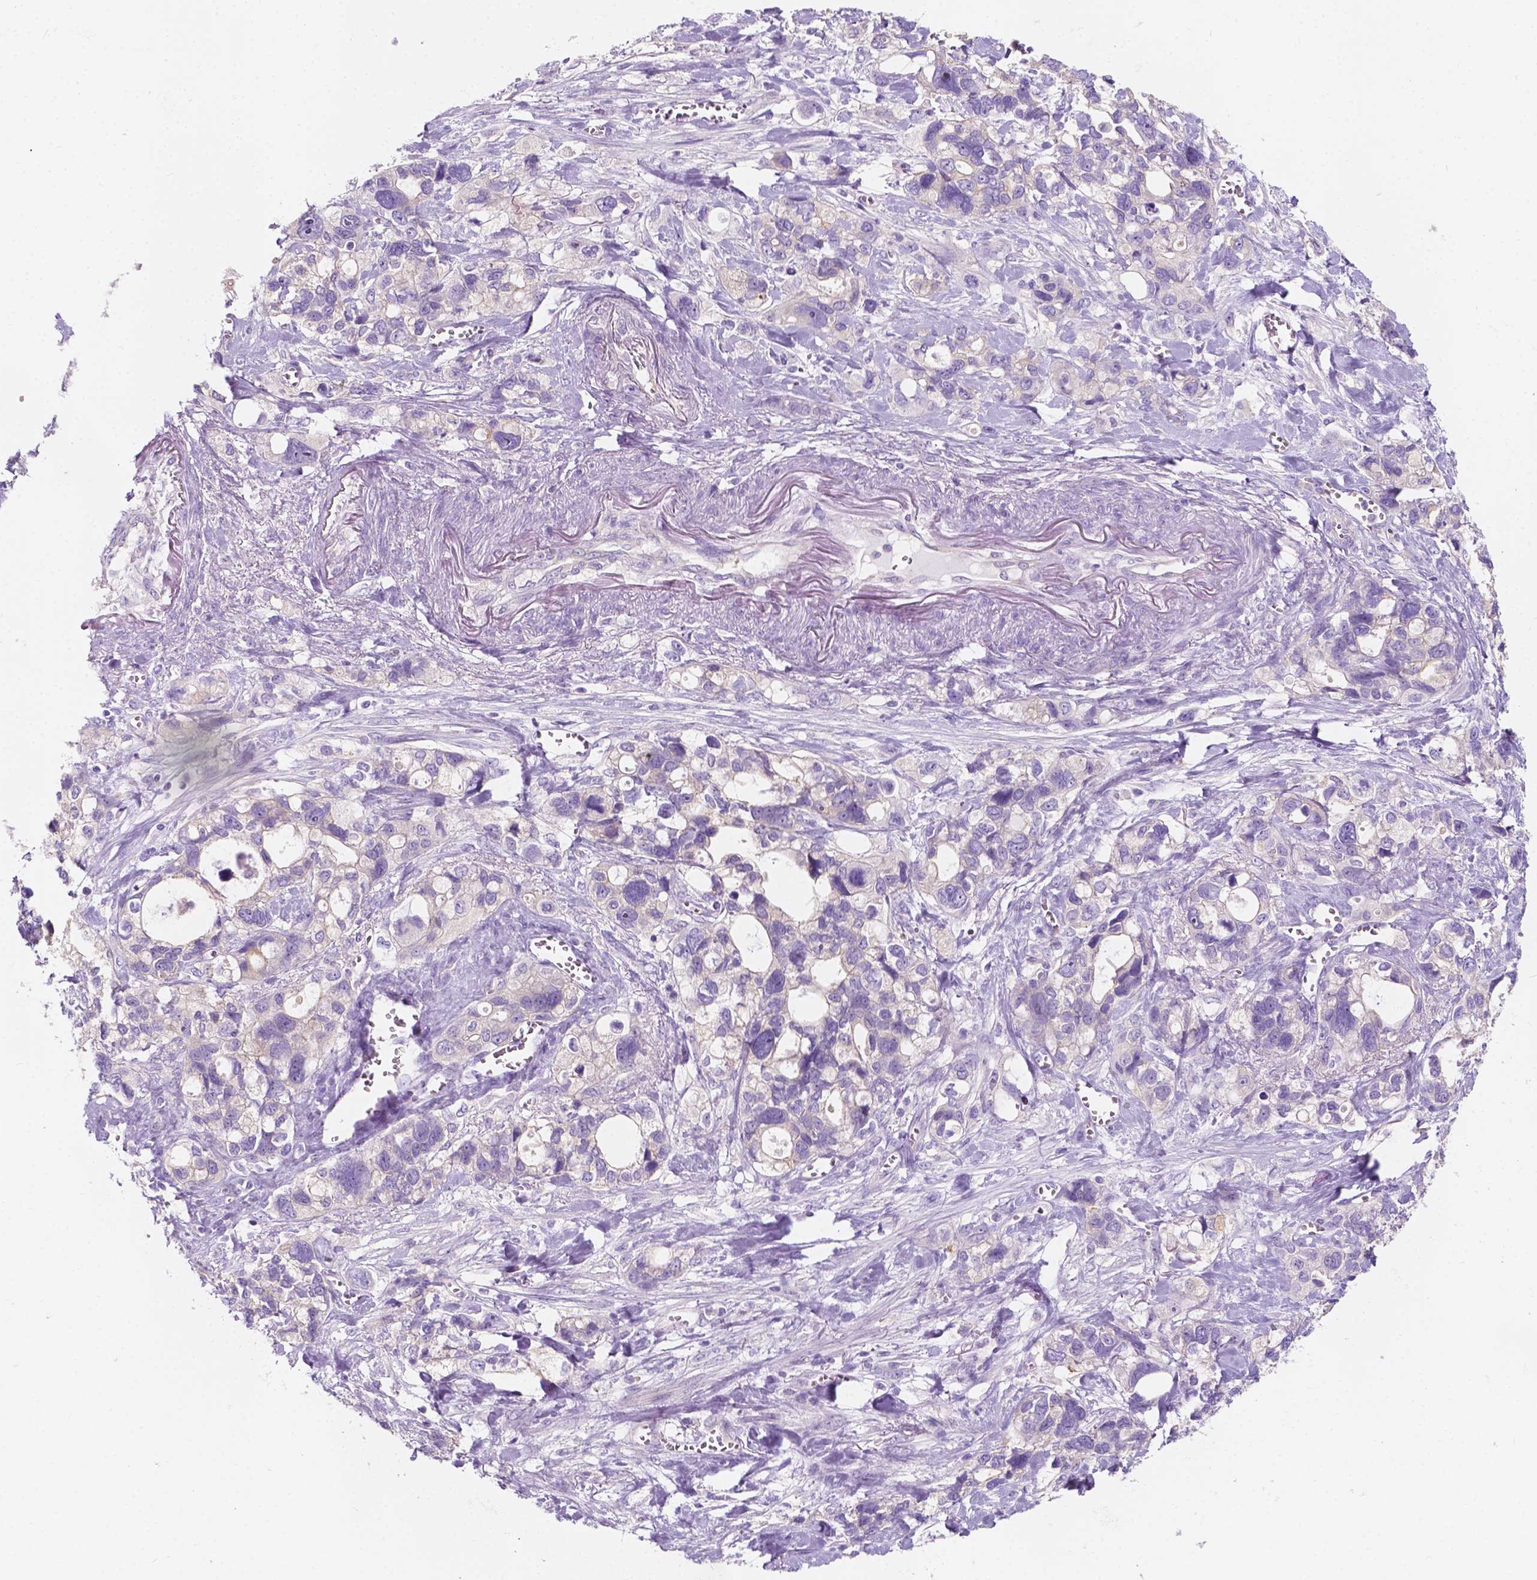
{"staining": {"intensity": "negative", "quantity": "none", "location": "none"}, "tissue": "stomach cancer", "cell_type": "Tumor cells", "image_type": "cancer", "snomed": [{"axis": "morphology", "description": "Adenocarcinoma, NOS"}, {"axis": "topography", "description": "Stomach, upper"}], "caption": "IHC of human stomach cancer exhibits no staining in tumor cells.", "gene": "SIRT2", "patient": {"sex": "female", "age": 81}}